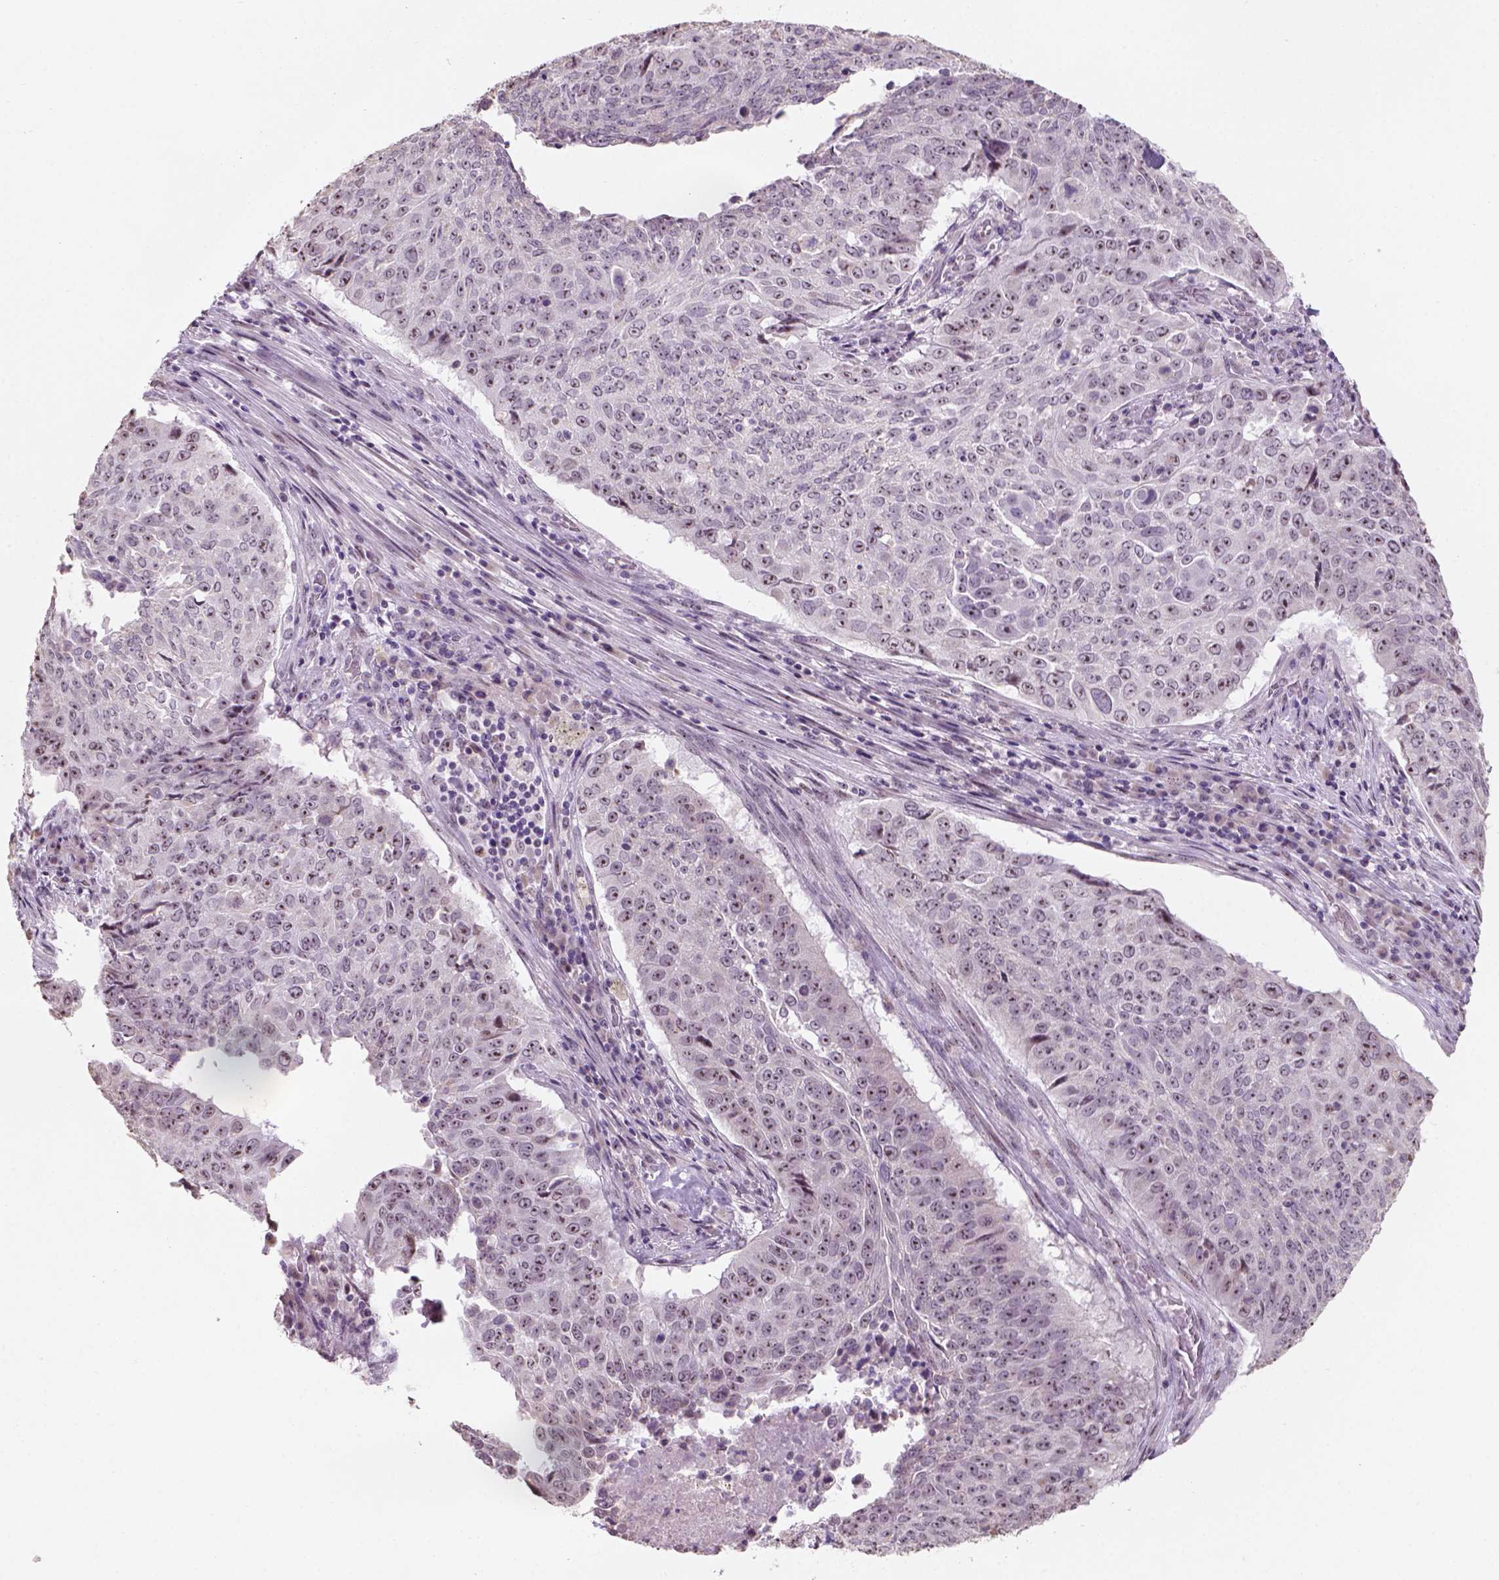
{"staining": {"intensity": "strong", "quantity": "25%-75%", "location": "nuclear"}, "tissue": "lung cancer", "cell_type": "Tumor cells", "image_type": "cancer", "snomed": [{"axis": "morphology", "description": "Normal tissue, NOS"}, {"axis": "morphology", "description": "Squamous cell carcinoma, NOS"}, {"axis": "topography", "description": "Bronchus"}, {"axis": "topography", "description": "Lung"}], "caption": "Strong nuclear expression for a protein is identified in approximately 25%-75% of tumor cells of lung squamous cell carcinoma using immunohistochemistry.", "gene": "DDX50", "patient": {"sex": "male", "age": 64}}